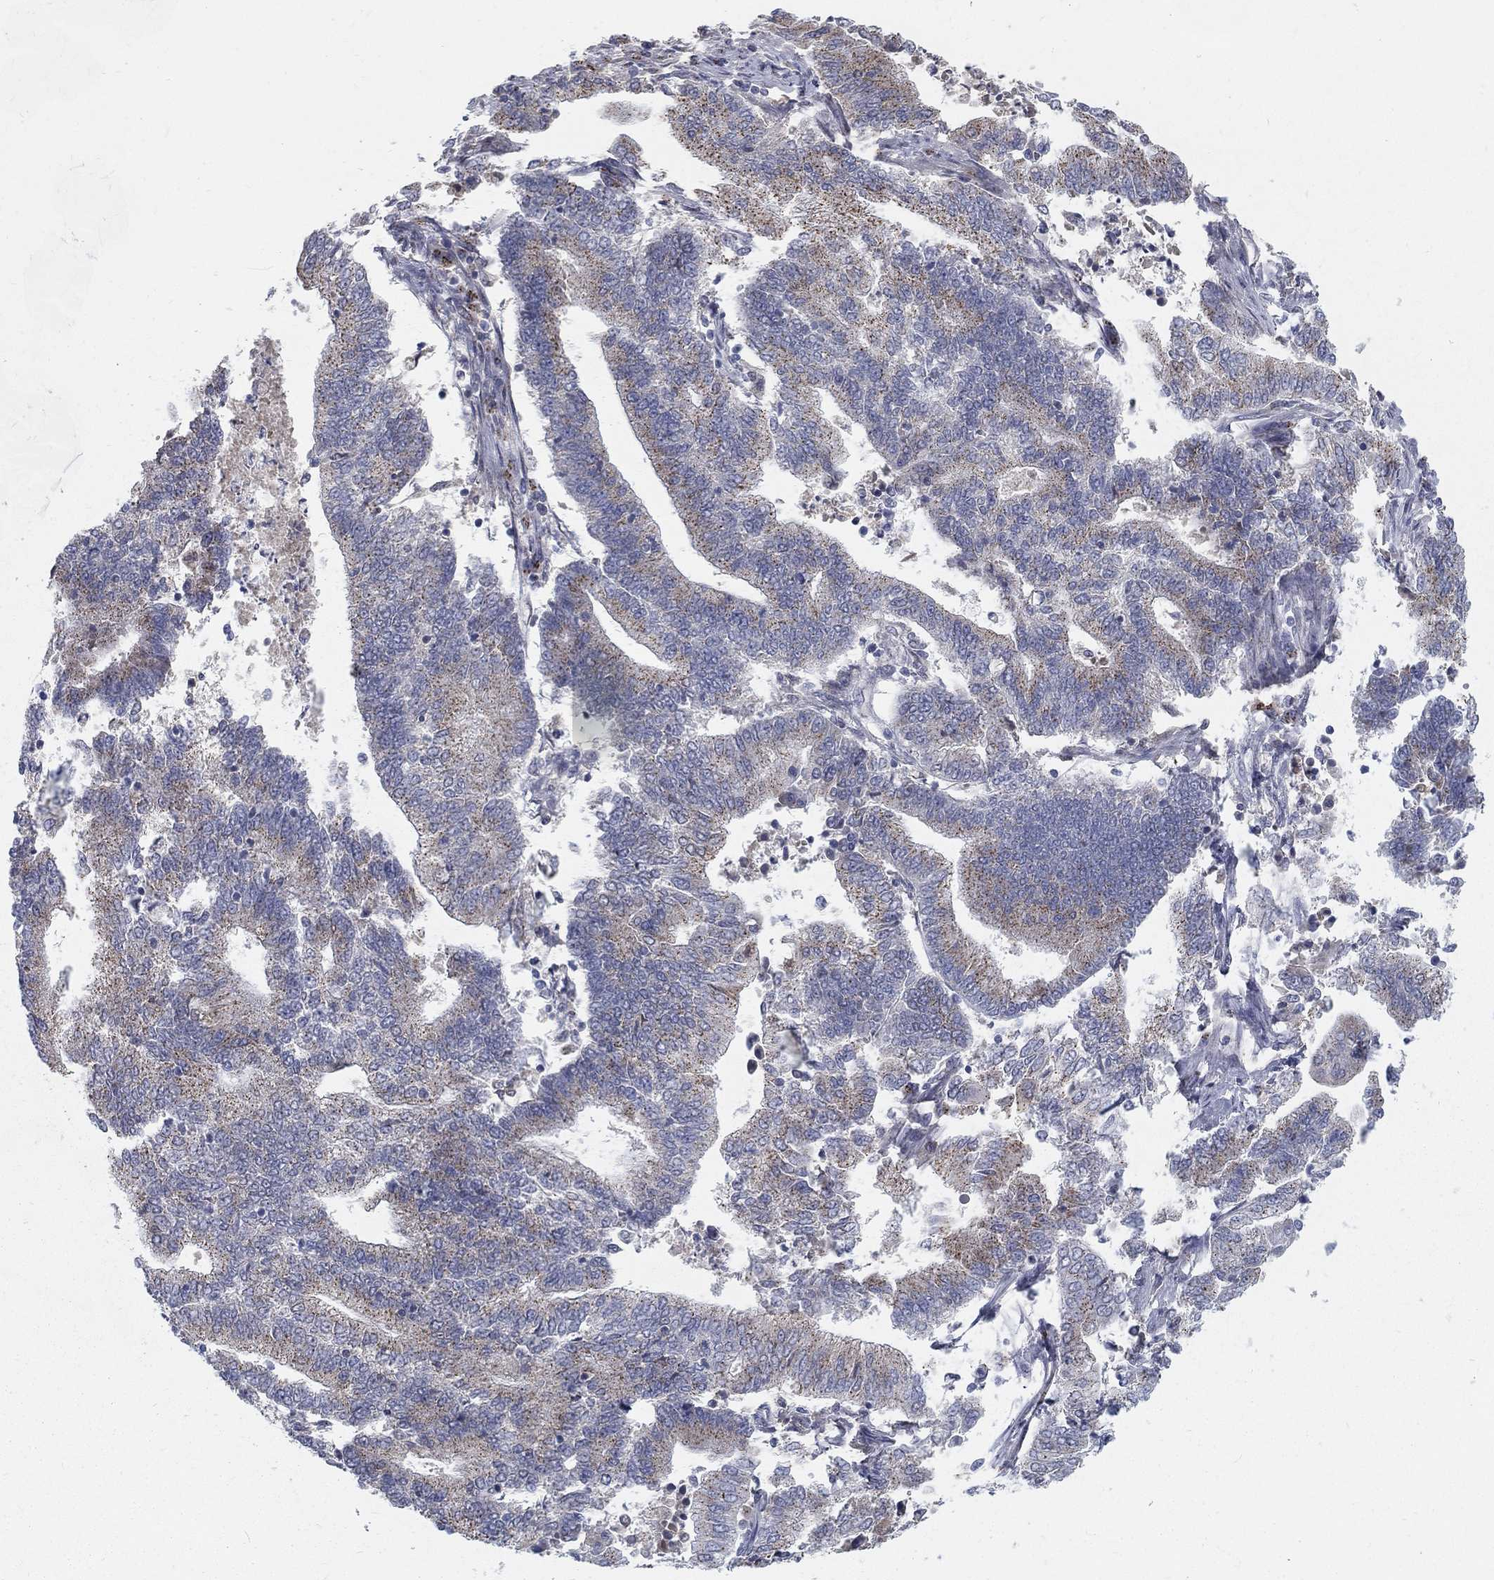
{"staining": {"intensity": "moderate", "quantity": "25%-75%", "location": "cytoplasmic/membranous"}, "tissue": "endometrial cancer", "cell_type": "Tumor cells", "image_type": "cancer", "snomed": [{"axis": "morphology", "description": "Adenocarcinoma, NOS"}, {"axis": "topography", "description": "Uterus"}, {"axis": "topography", "description": "Endometrium"}], "caption": "Tumor cells exhibit medium levels of moderate cytoplasmic/membranous positivity in approximately 25%-75% of cells in human endometrial cancer (adenocarcinoma). (DAB IHC, brown staining for protein, blue staining for nuclei).", "gene": "PANK3", "patient": {"sex": "female", "age": 54}}